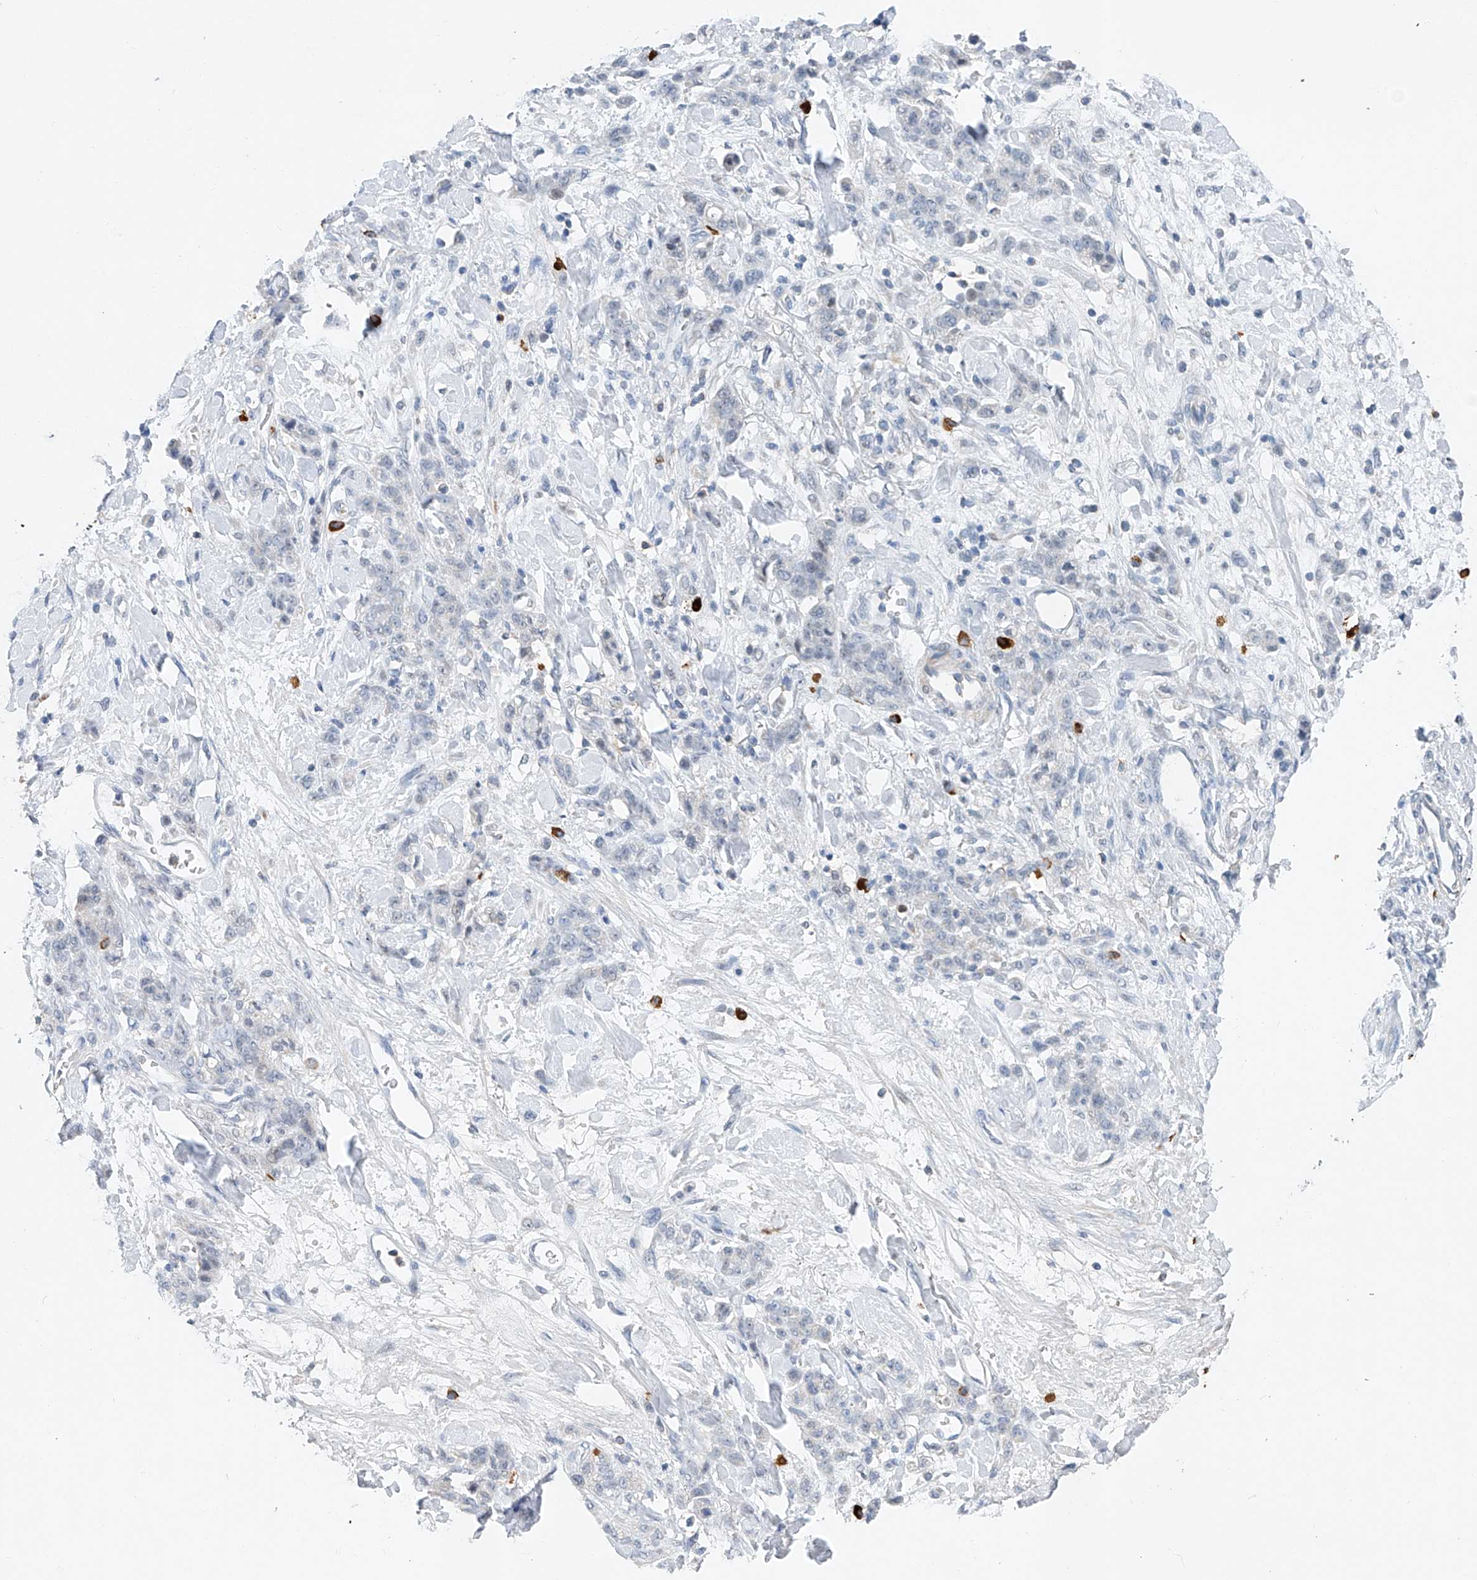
{"staining": {"intensity": "negative", "quantity": "none", "location": "none"}, "tissue": "stomach cancer", "cell_type": "Tumor cells", "image_type": "cancer", "snomed": [{"axis": "morphology", "description": "Normal tissue, NOS"}, {"axis": "morphology", "description": "Adenocarcinoma, NOS"}, {"axis": "topography", "description": "Stomach"}], "caption": "IHC photomicrograph of adenocarcinoma (stomach) stained for a protein (brown), which reveals no positivity in tumor cells.", "gene": "KLF15", "patient": {"sex": "male", "age": 82}}